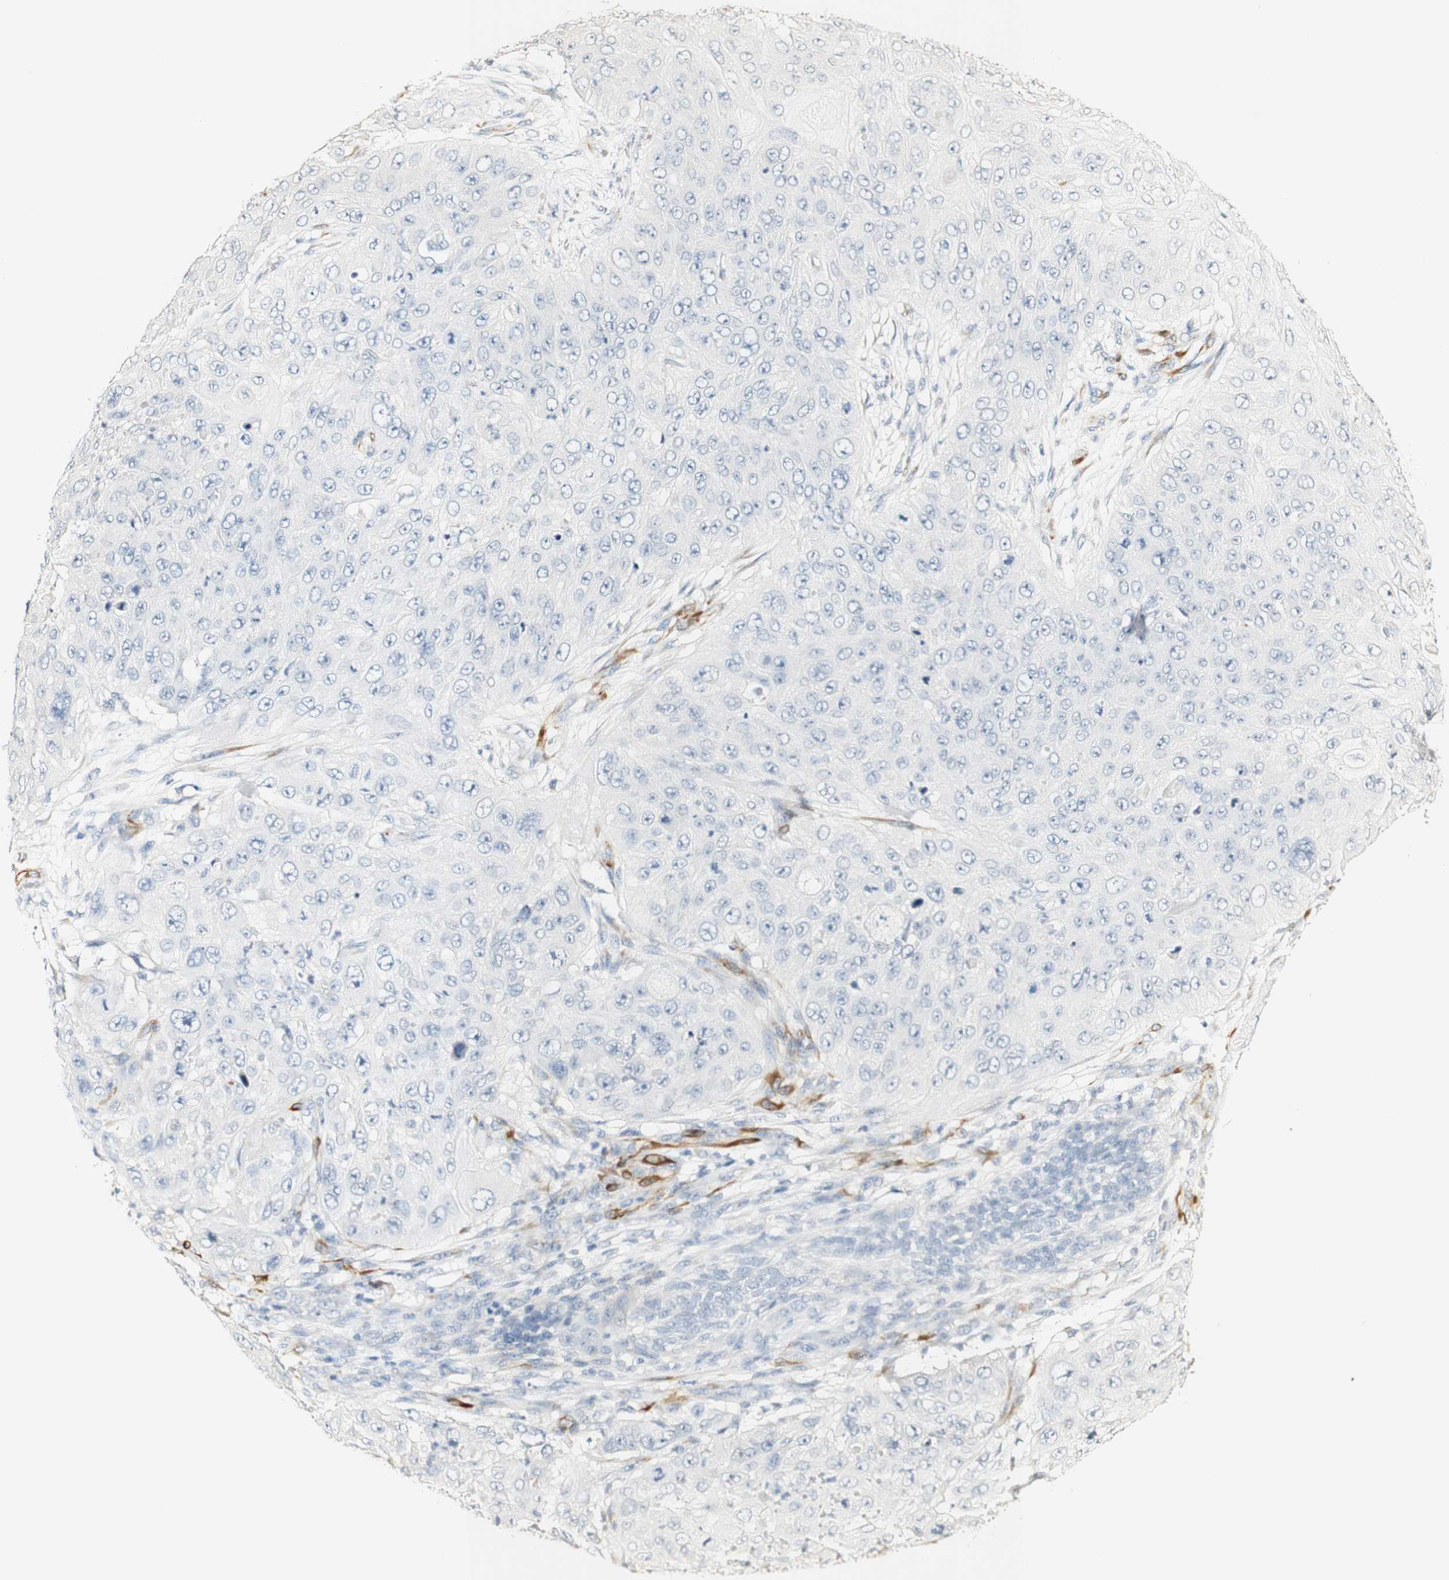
{"staining": {"intensity": "negative", "quantity": "none", "location": "none"}, "tissue": "skin cancer", "cell_type": "Tumor cells", "image_type": "cancer", "snomed": [{"axis": "morphology", "description": "Squamous cell carcinoma, NOS"}, {"axis": "topography", "description": "Skin"}], "caption": "An image of squamous cell carcinoma (skin) stained for a protein shows no brown staining in tumor cells.", "gene": "FMO3", "patient": {"sex": "female", "age": 80}}